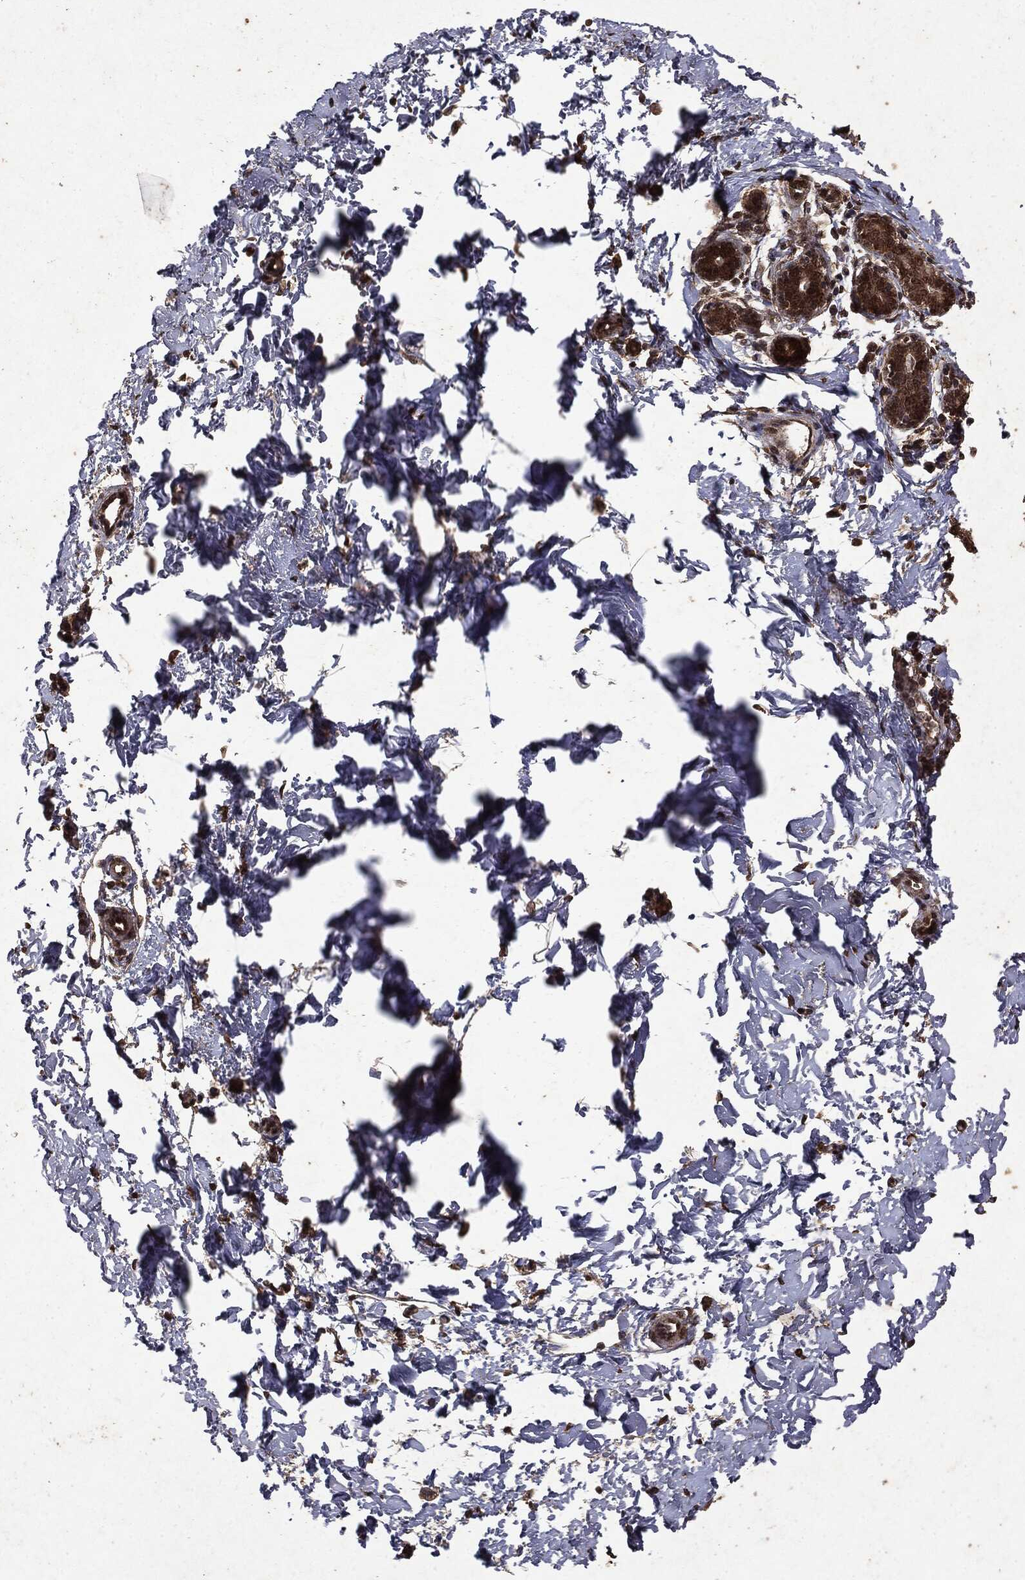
{"staining": {"intensity": "moderate", "quantity": ">75%", "location": "cytoplasmic/membranous"}, "tissue": "breast", "cell_type": "Glandular cells", "image_type": "normal", "snomed": [{"axis": "morphology", "description": "Normal tissue, NOS"}, {"axis": "topography", "description": "Breast"}], "caption": "This histopathology image shows immunohistochemistry staining of unremarkable breast, with medium moderate cytoplasmic/membranous positivity in about >75% of glandular cells.", "gene": "PEBP1", "patient": {"sex": "female", "age": 37}}